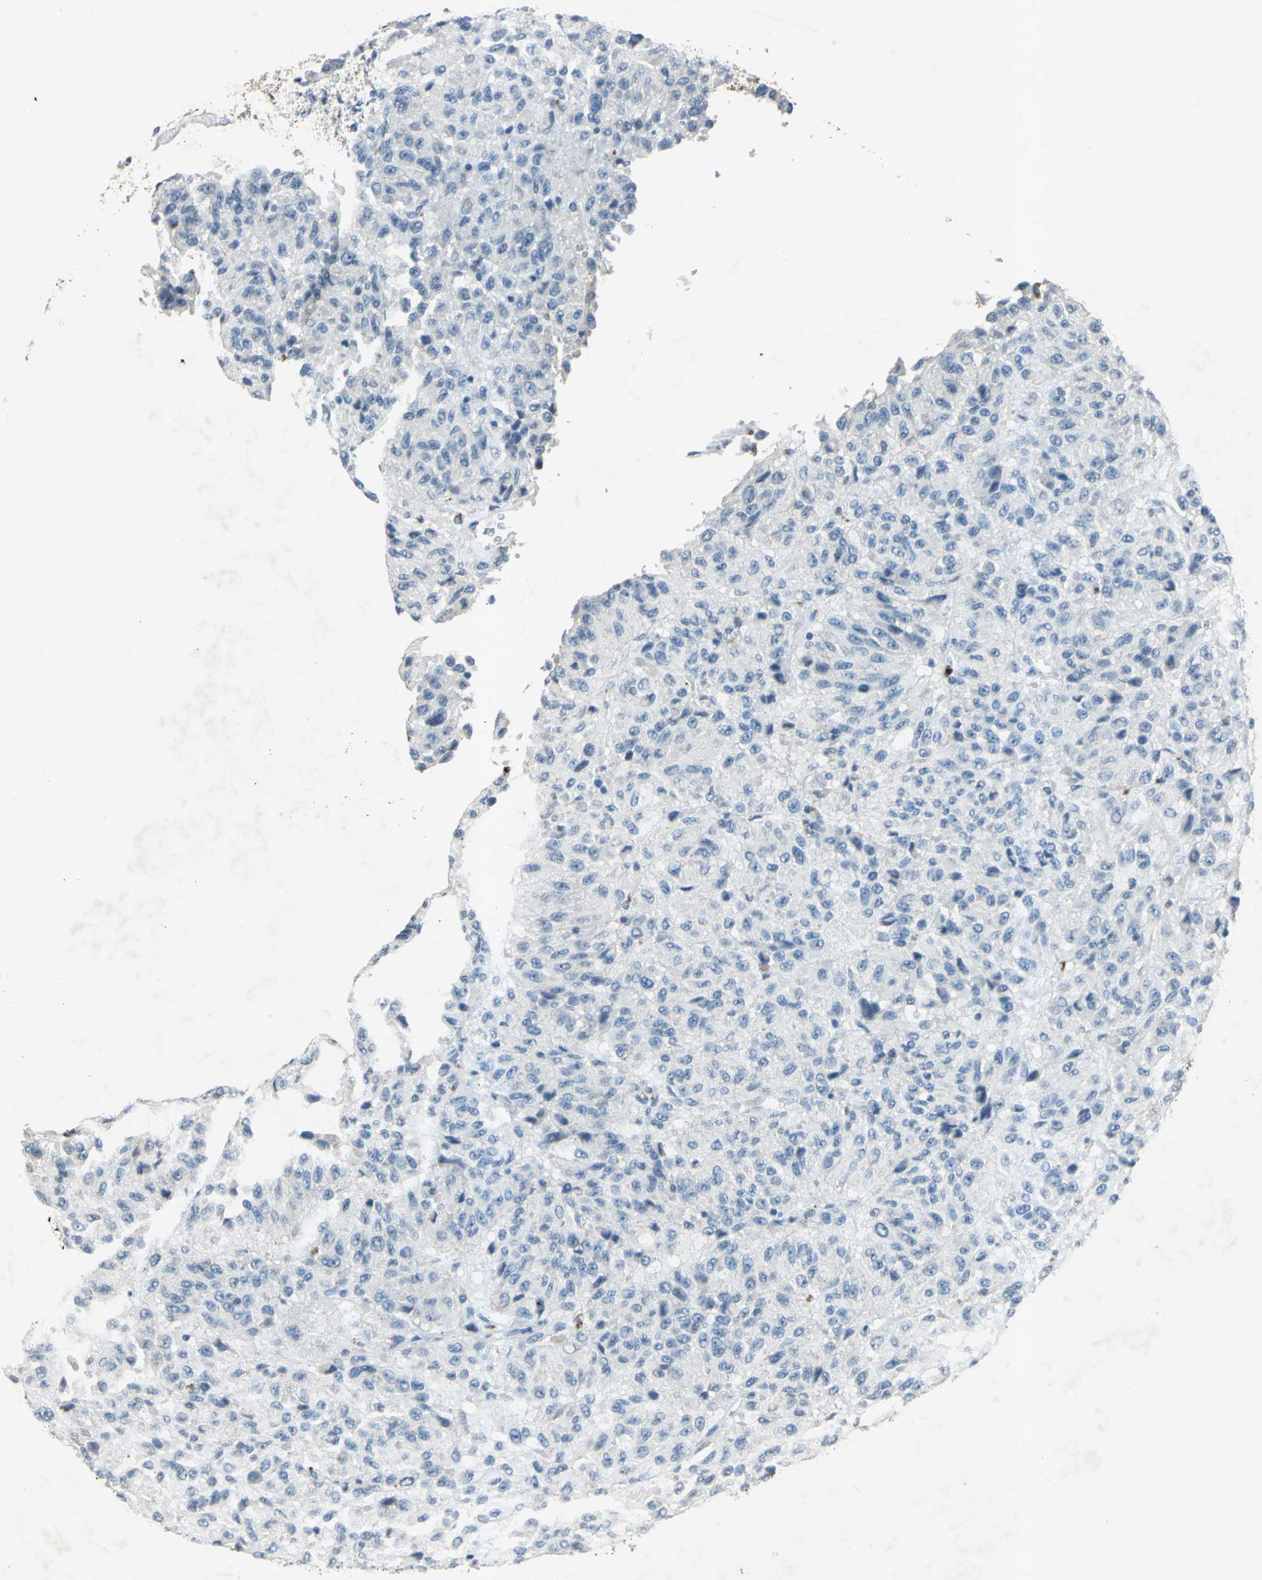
{"staining": {"intensity": "negative", "quantity": "none", "location": "none"}, "tissue": "melanoma", "cell_type": "Tumor cells", "image_type": "cancer", "snomed": [{"axis": "morphology", "description": "Malignant melanoma, Metastatic site"}, {"axis": "topography", "description": "Lung"}], "caption": "Protein analysis of melanoma displays no significant staining in tumor cells.", "gene": "CAMK2B", "patient": {"sex": "male", "age": 64}}